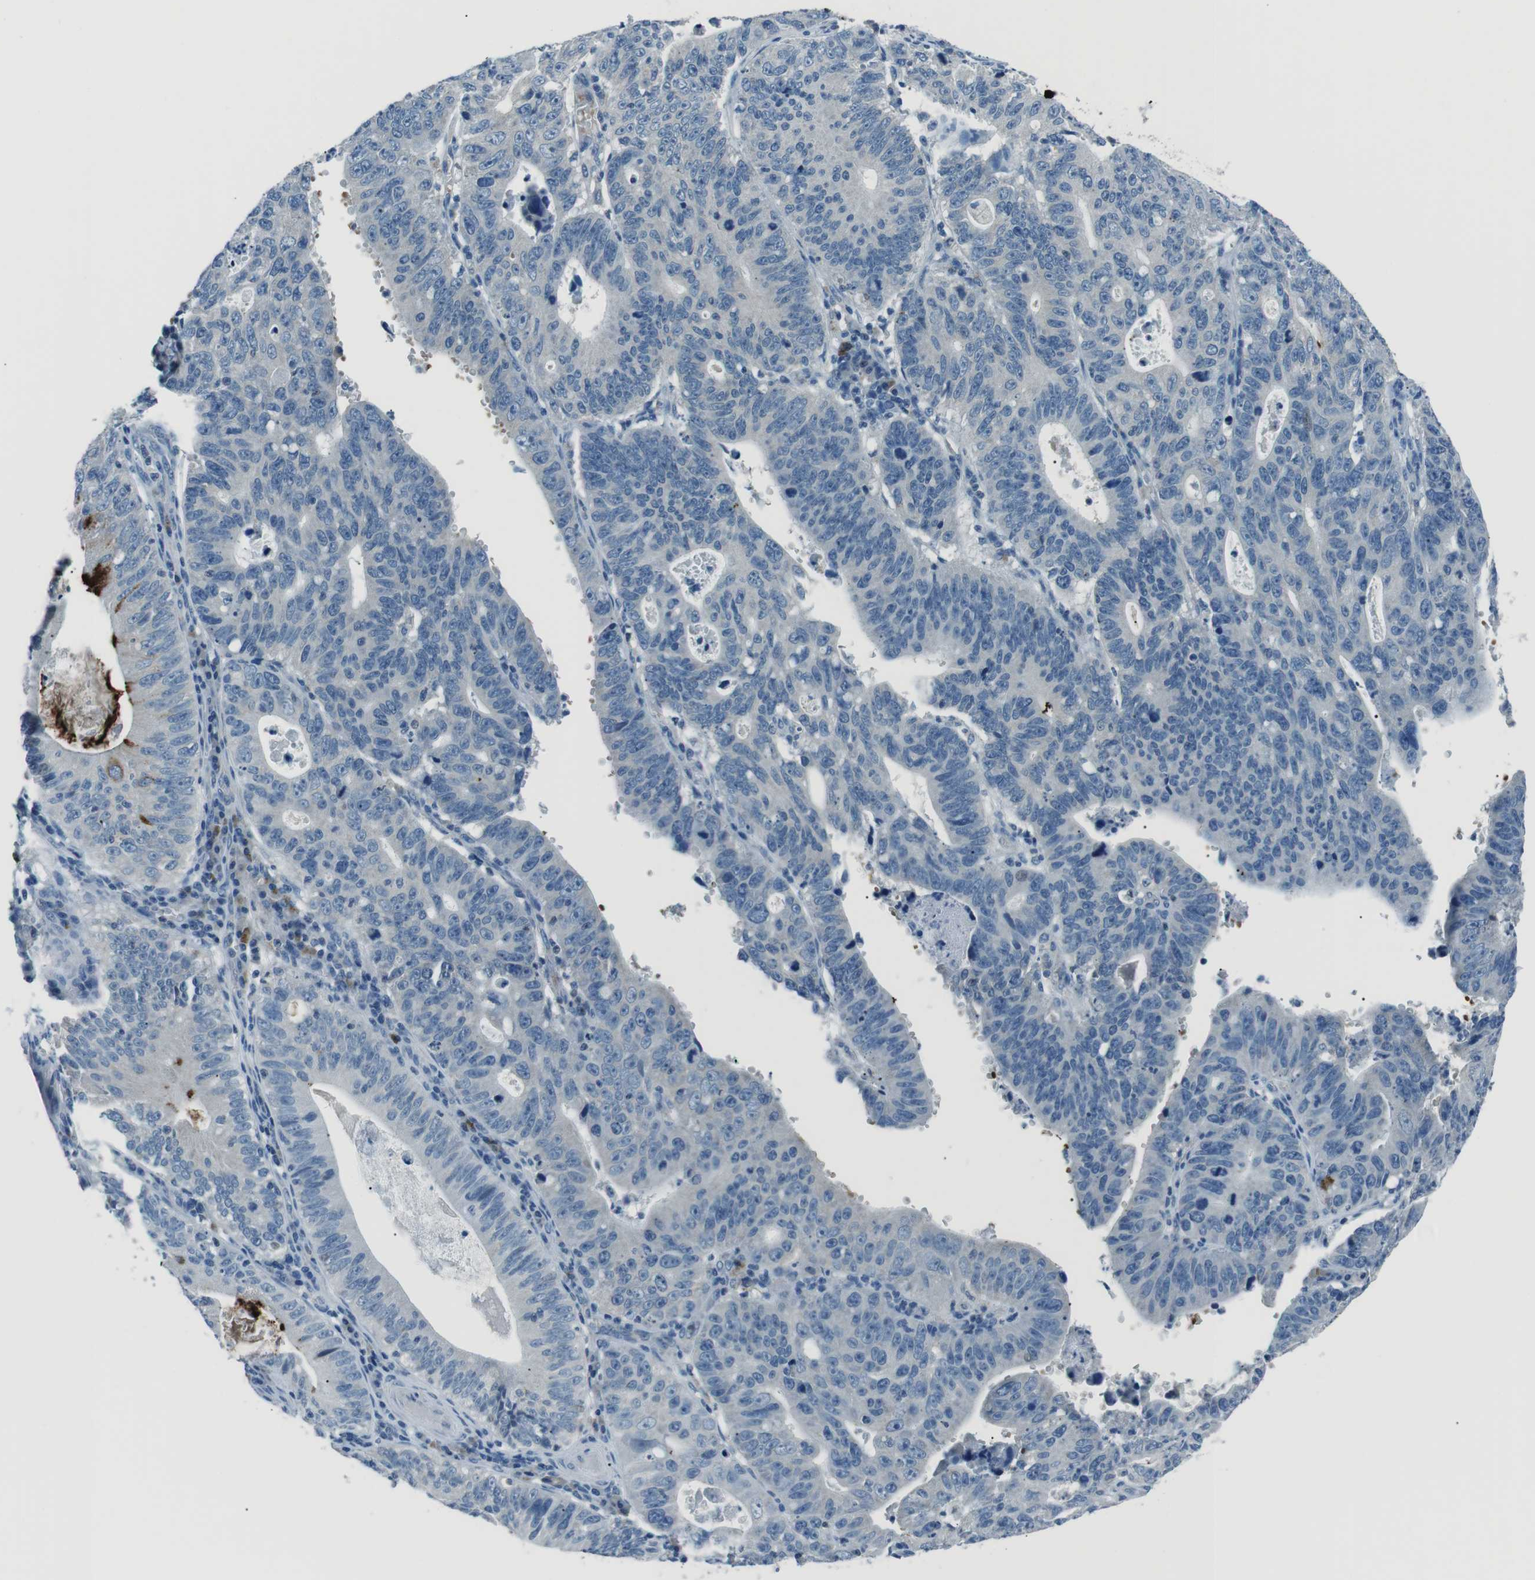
{"staining": {"intensity": "negative", "quantity": "none", "location": "none"}, "tissue": "stomach cancer", "cell_type": "Tumor cells", "image_type": "cancer", "snomed": [{"axis": "morphology", "description": "Adenocarcinoma, NOS"}, {"axis": "topography", "description": "Stomach"}], "caption": "Tumor cells are negative for protein expression in human stomach adenocarcinoma.", "gene": "ST6GAL1", "patient": {"sex": "male", "age": 59}}